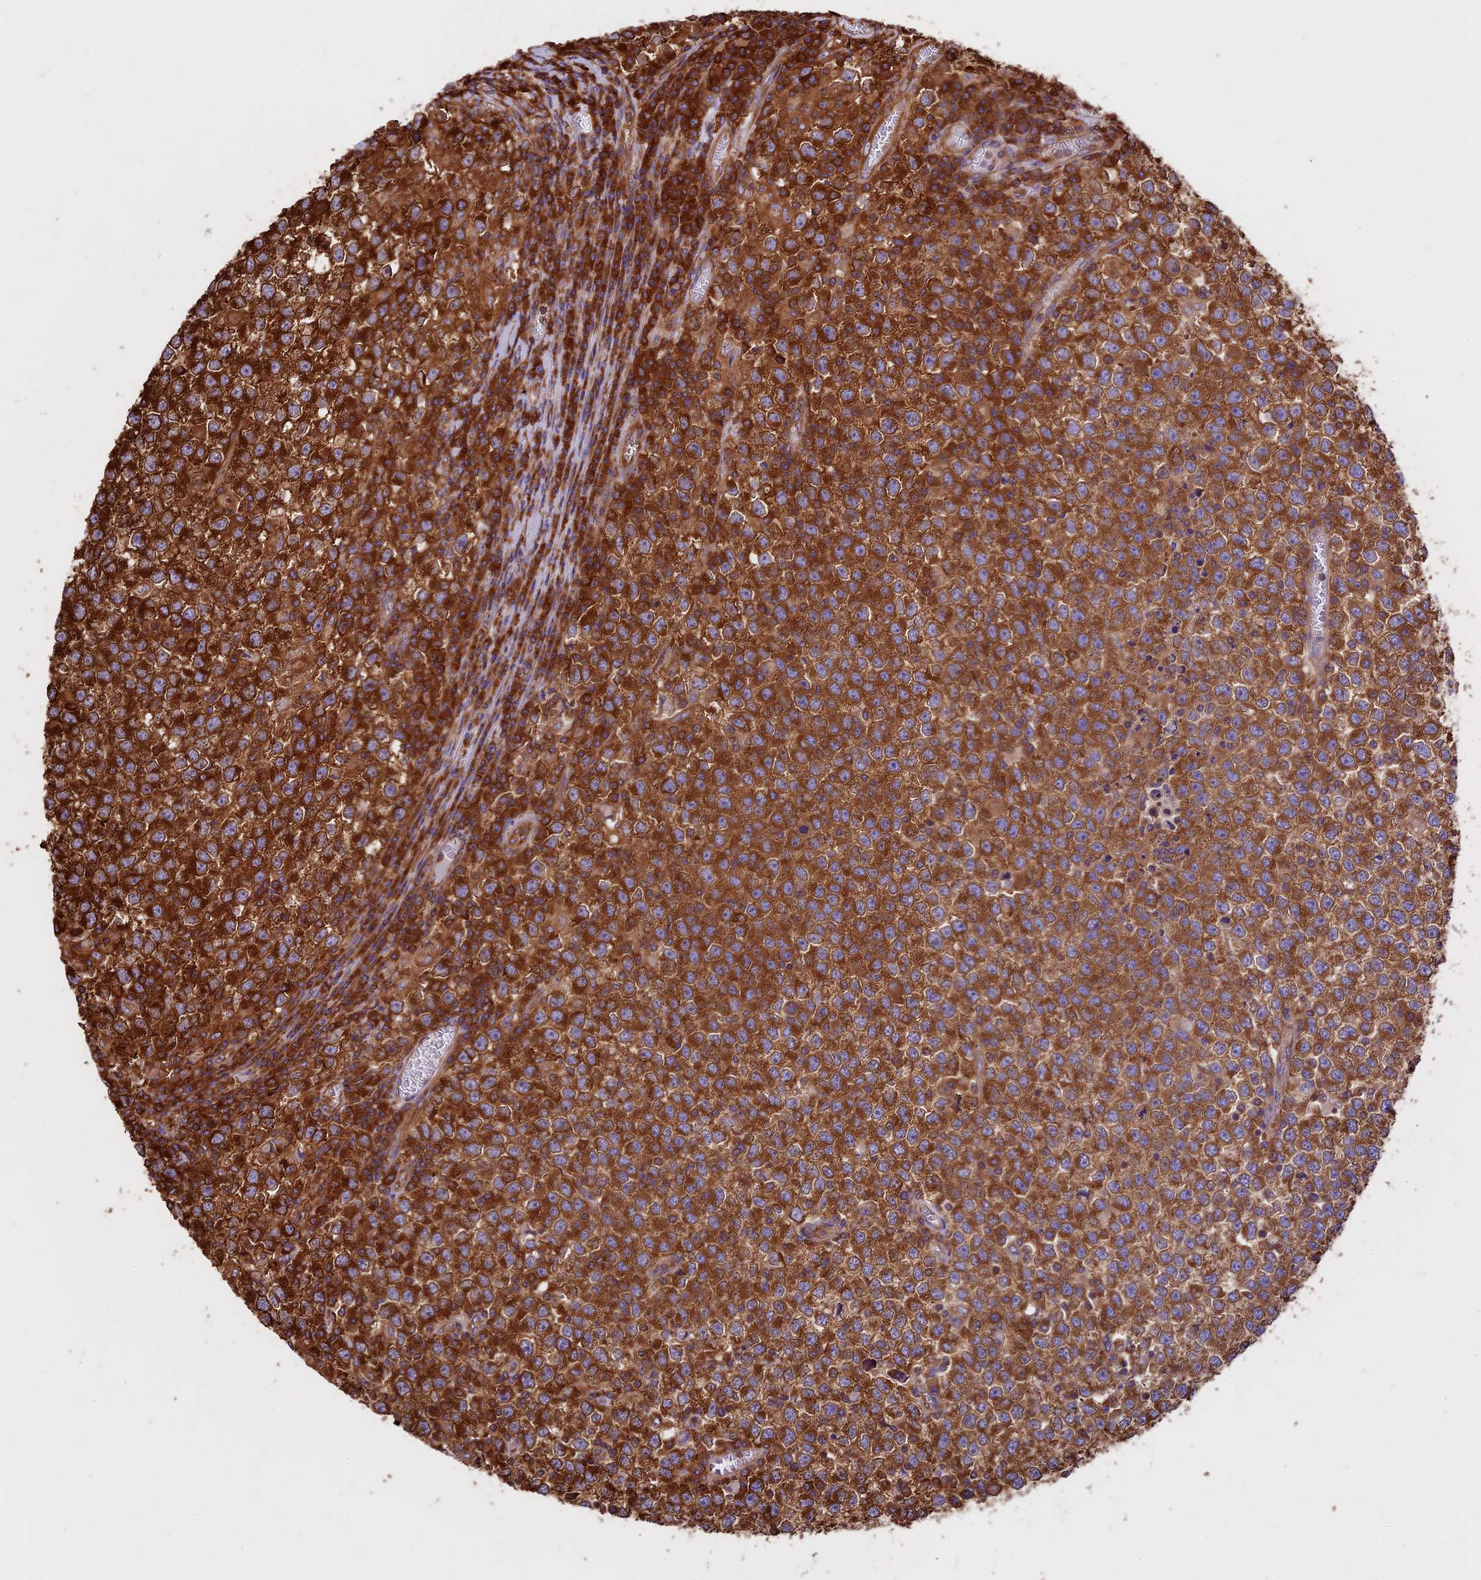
{"staining": {"intensity": "strong", "quantity": ">75%", "location": "cytoplasmic/membranous"}, "tissue": "testis cancer", "cell_type": "Tumor cells", "image_type": "cancer", "snomed": [{"axis": "morphology", "description": "Seminoma, NOS"}, {"axis": "topography", "description": "Testis"}], "caption": "Immunohistochemical staining of seminoma (testis) shows high levels of strong cytoplasmic/membranous protein staining in about >75% of tumor cells. (brown staining indicates protein expression, while blue staining denotes nuclei).", "gene": "KARS1", "patient": {"sex": "male", "age": 65}}